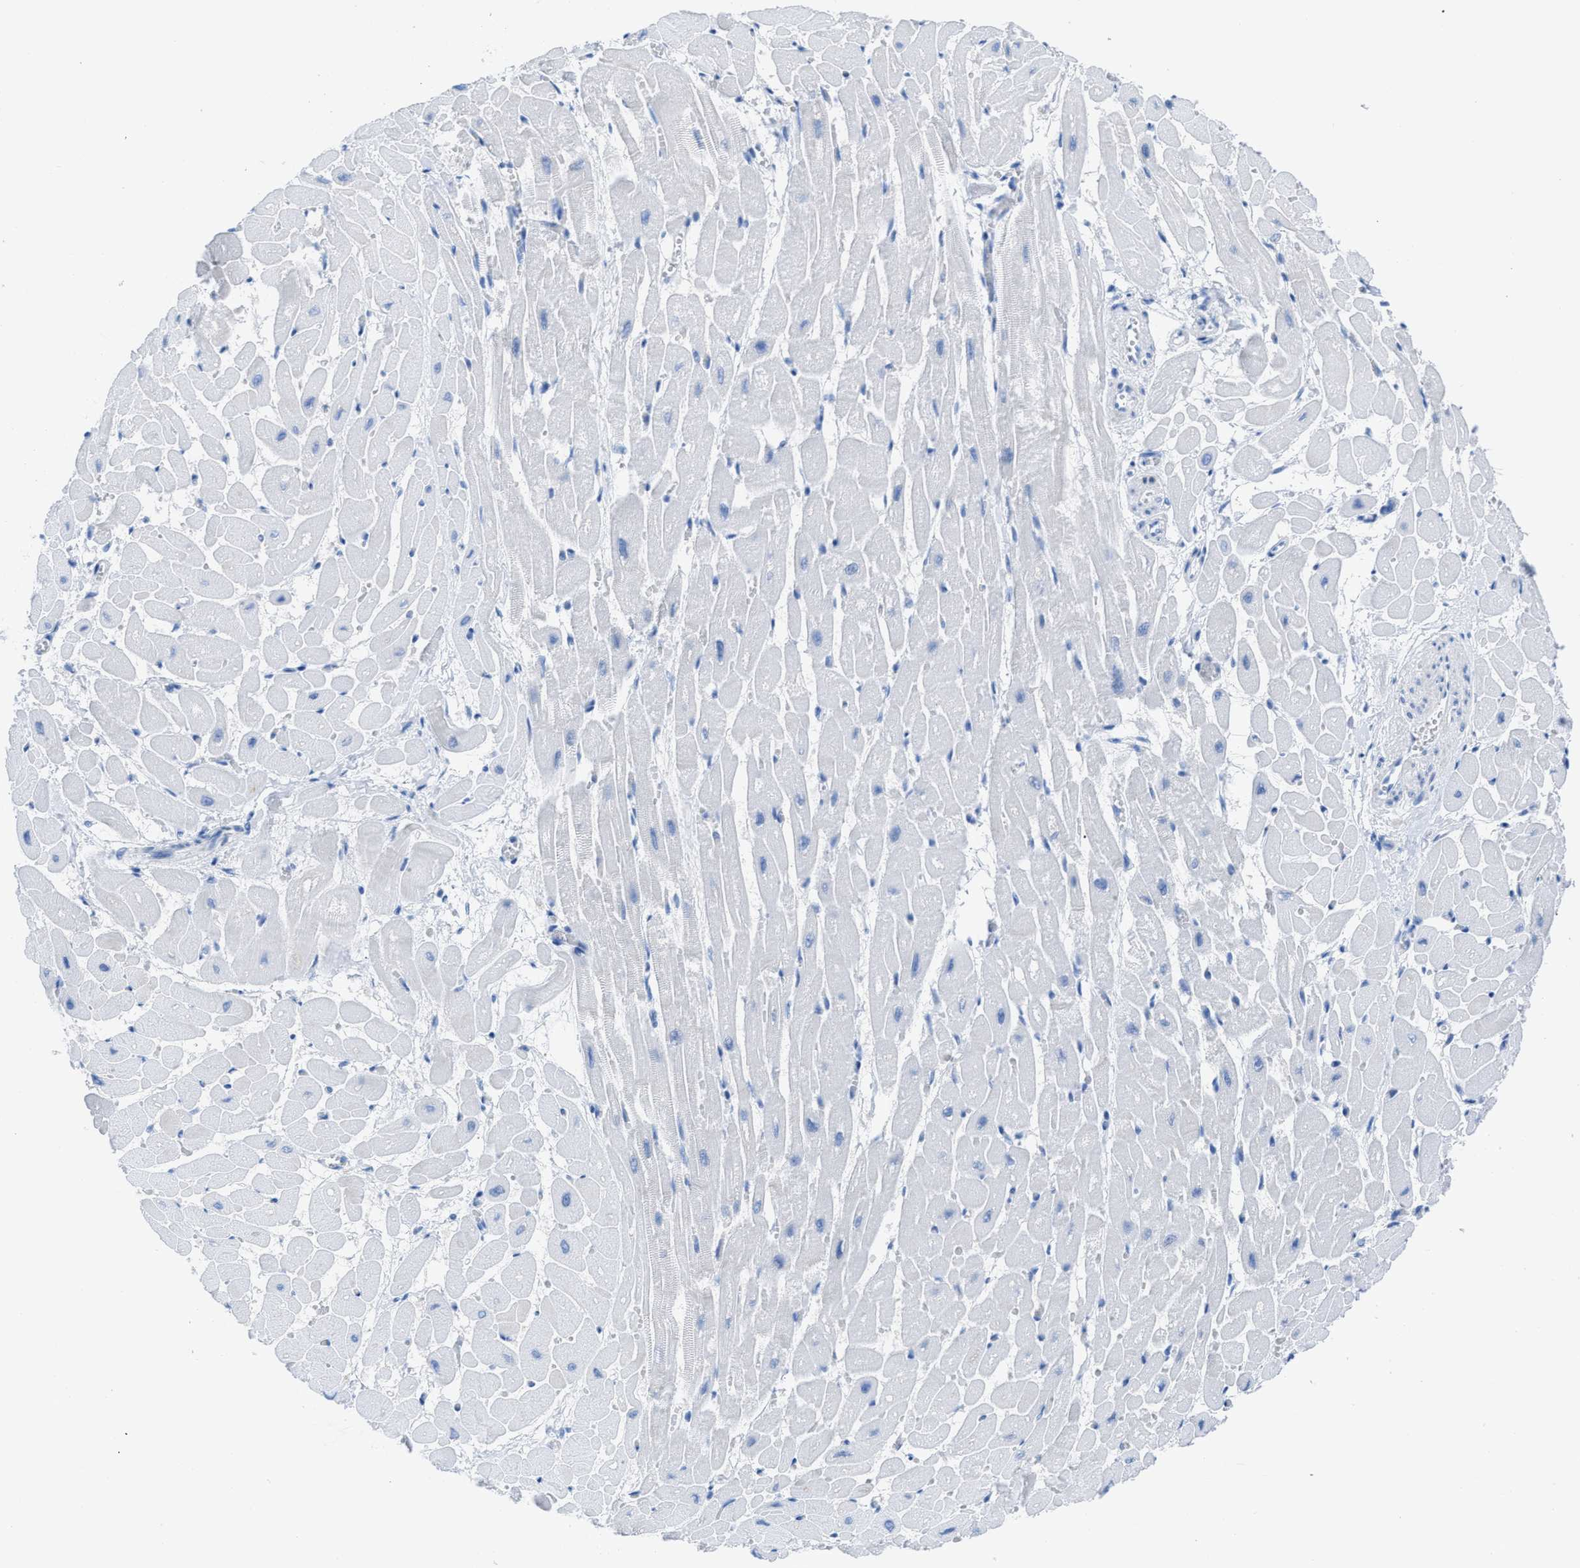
{"staining": {"intensity": "negative", "quantity": "none", "location": "none"}, "tissue": "heart muscle", "cell_type": "Cardiomyocytes", "image_type": "normal", "snomed": [{"axis": "morphology", "description": "Normal tissue, NOS"}, {"axis": "topography", "description": "Heart"}], "caption": "Immunohistochemistry of benign human heart muscle displays no staining in cardiomyocytes.", "gene": "TCL1A", "patient": {"sex": "male", "age": 45}}